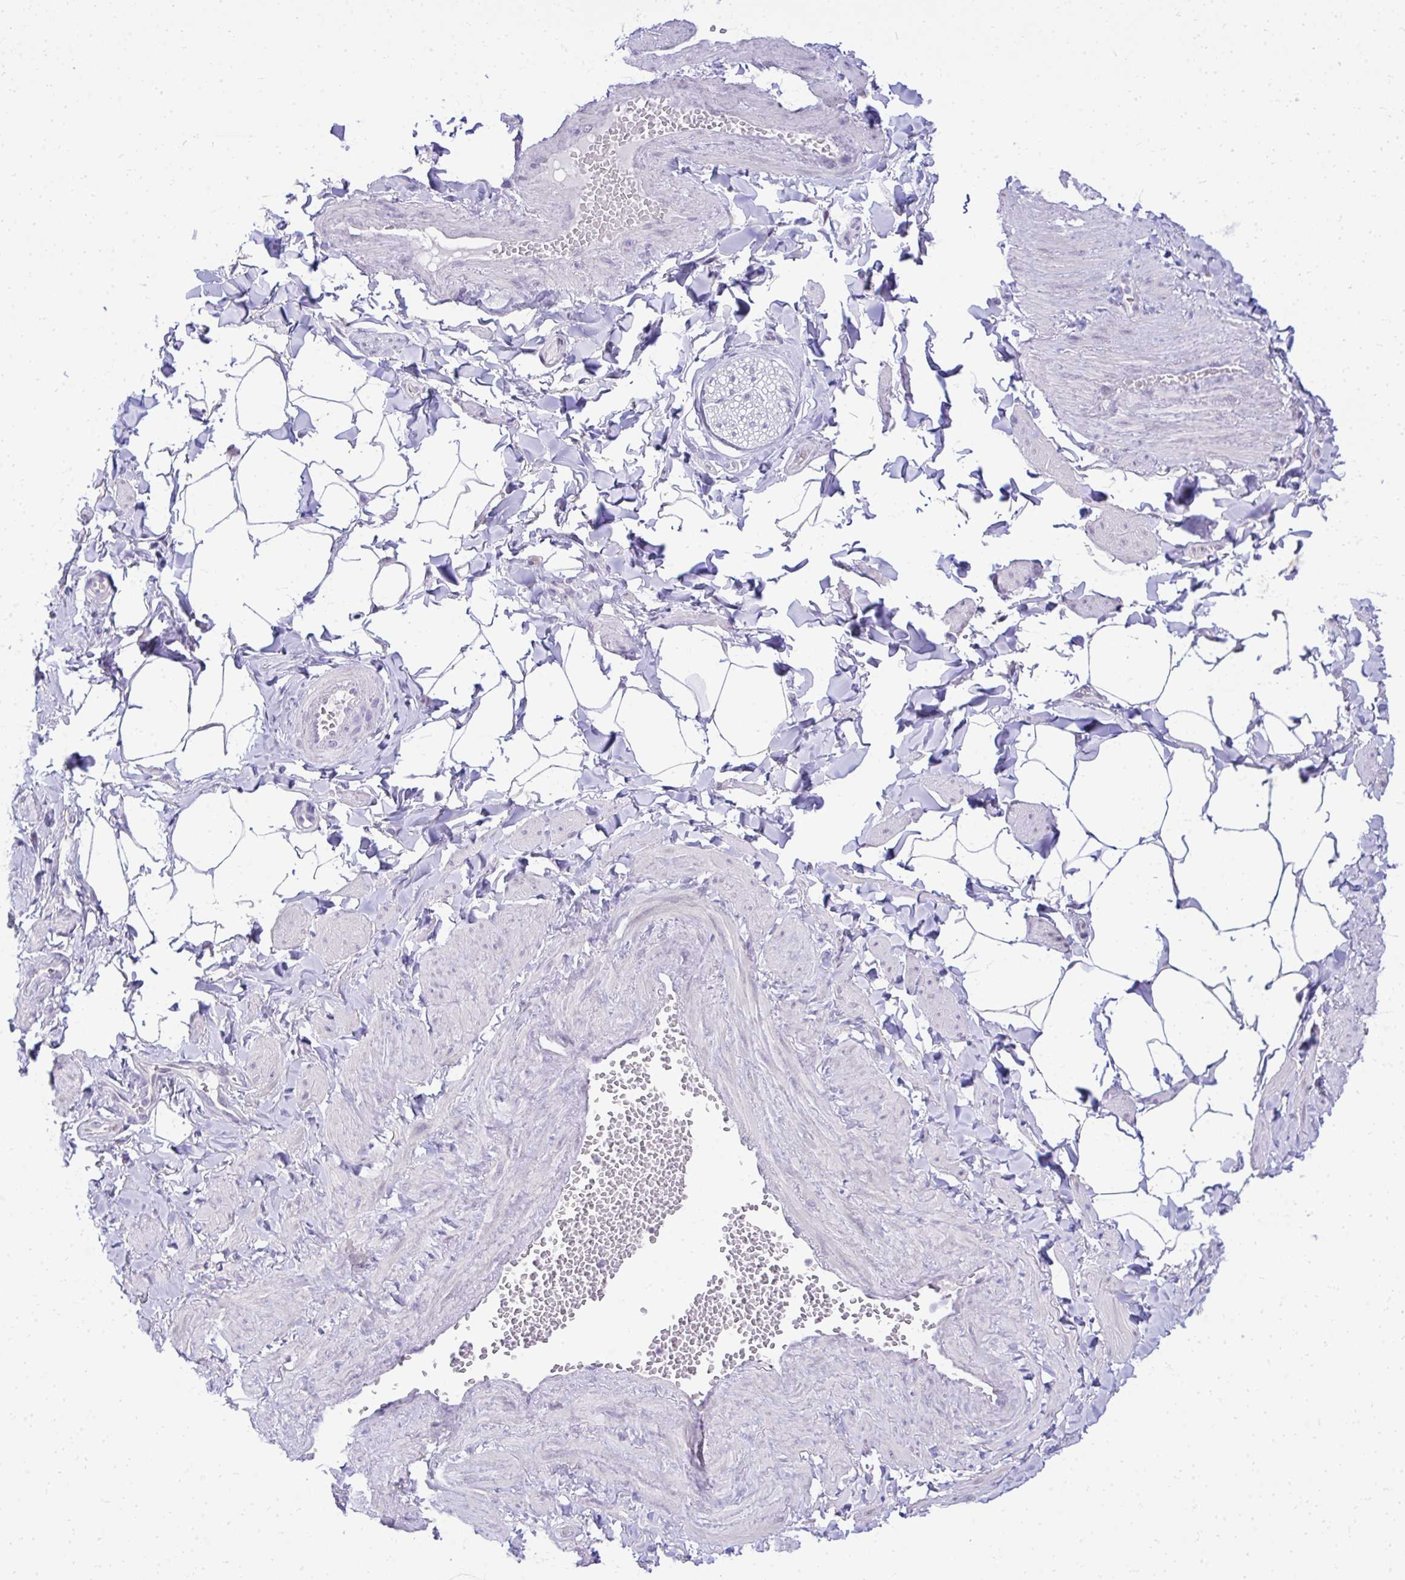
{"staining": {"intensity": "negative", "quantity": "none", "location": "none"}, "tissue": "adipose tissue", "cell_type": "Adipocytes", "image_type": "normal", "snomed": [{"axis": "morphology", "description": "Normal tissue, NOS"}, {"axis": "topography", "description": "Epididymis"}, {"axis": "topography", "description": "Peripheral nerve tissue"}], "caption": "DAB immunohistochemical staining of benign adipose tissue demonstrates no significant expression in adipocytes.", "gene": "EID3", "patient": {"sex": "male", "age": 32}}